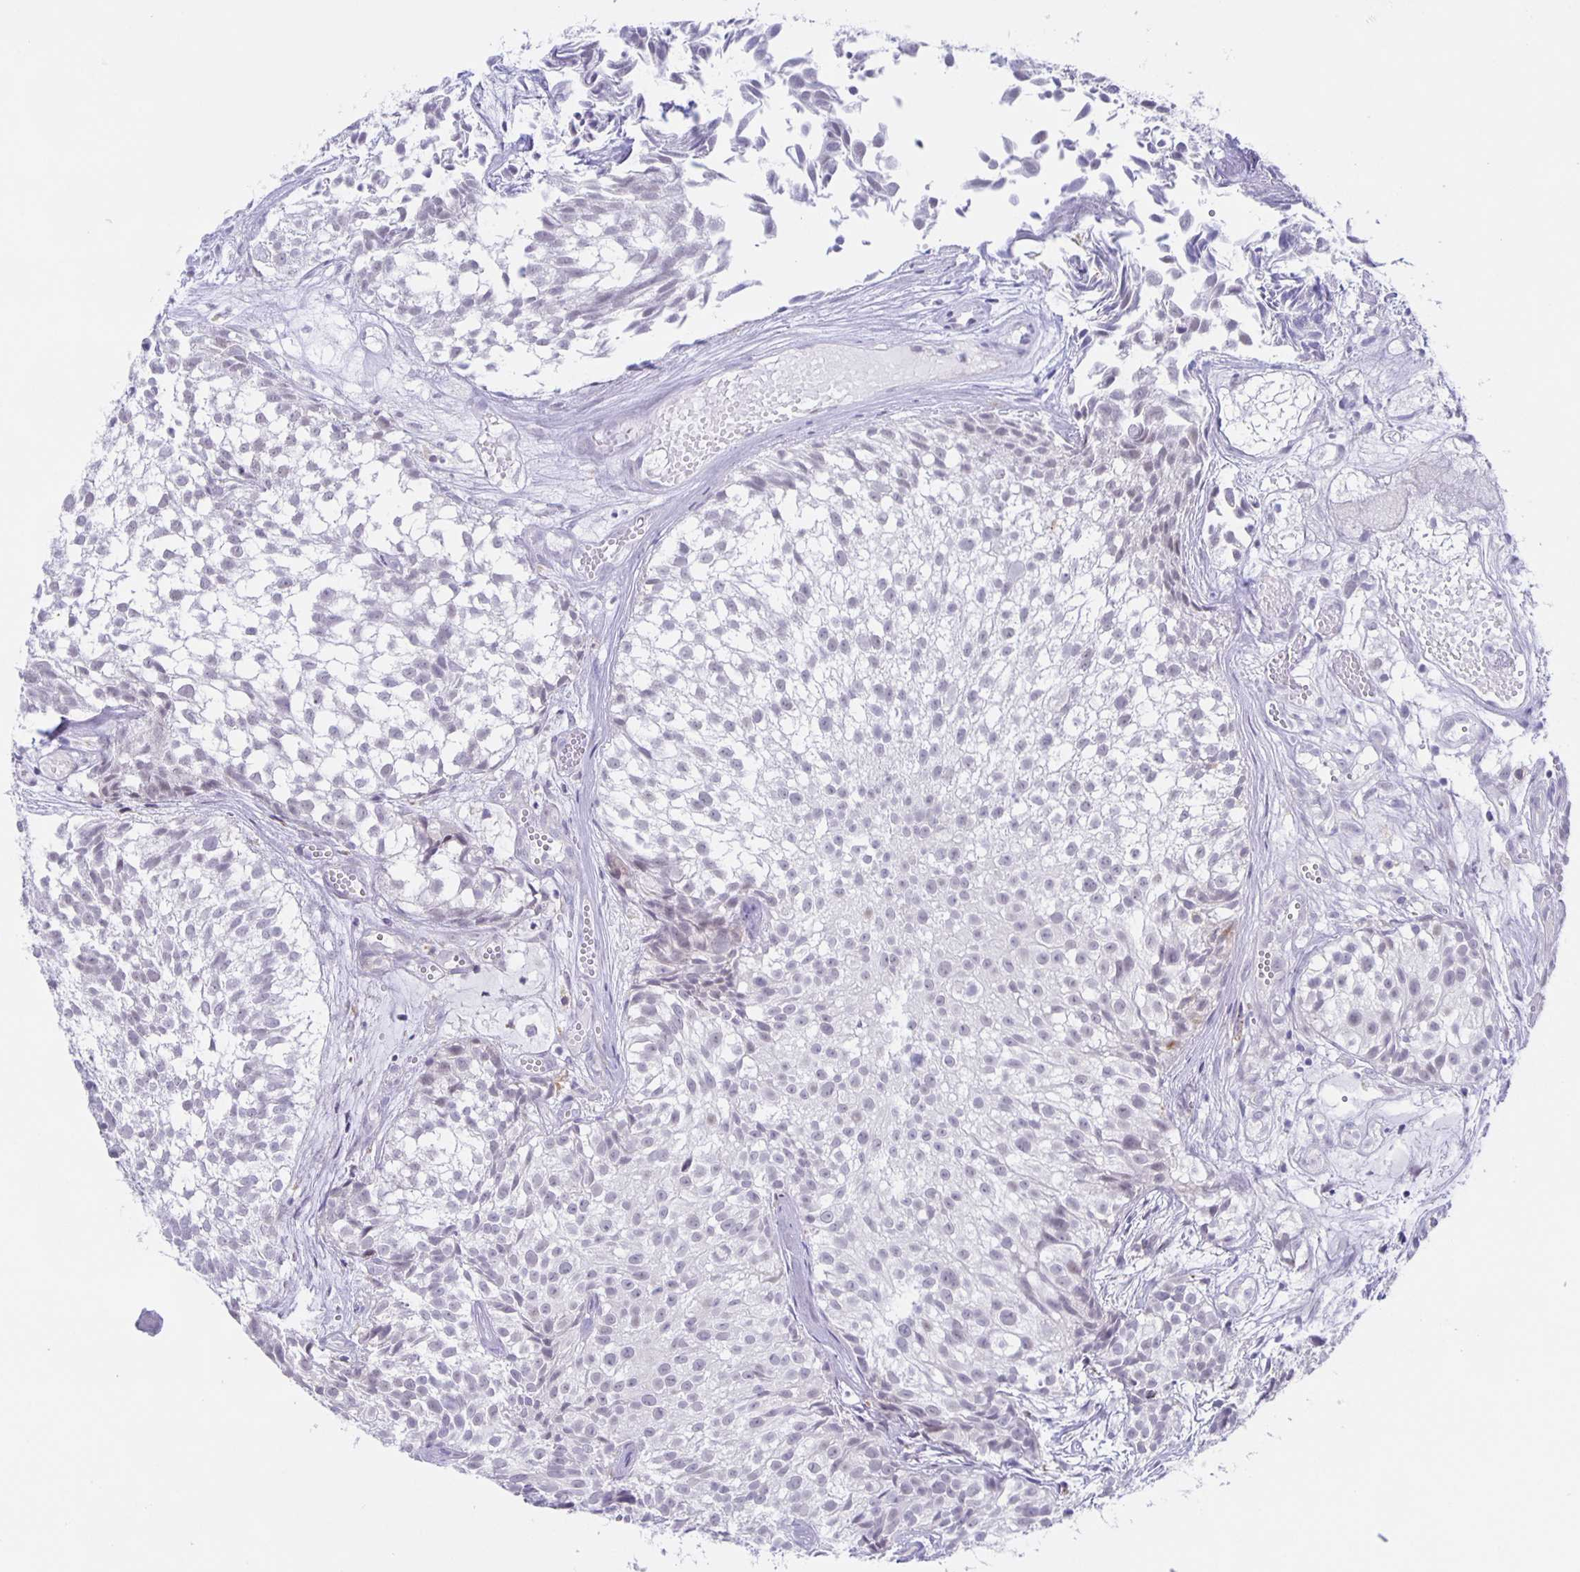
{"staining": {"intensity": "negative", "quantity": "none", "location": "none"}, "tissue": "urothelial cancer", "cell_type": "Tumor cells", "image_type": "cancer", "snomed": [{"axis": "morphology", "description": "Urothelial carcinoma, Low grade"}, {"axis": "topography", "description": "Urinary bladder"}], "caption": "Human urothelial cancer stained for a protein using immunohistochemistry (IHC) displays no positivity in tumor cells.", "gene": "LIPA", "patient": {"sex": "male", "age": 70}}